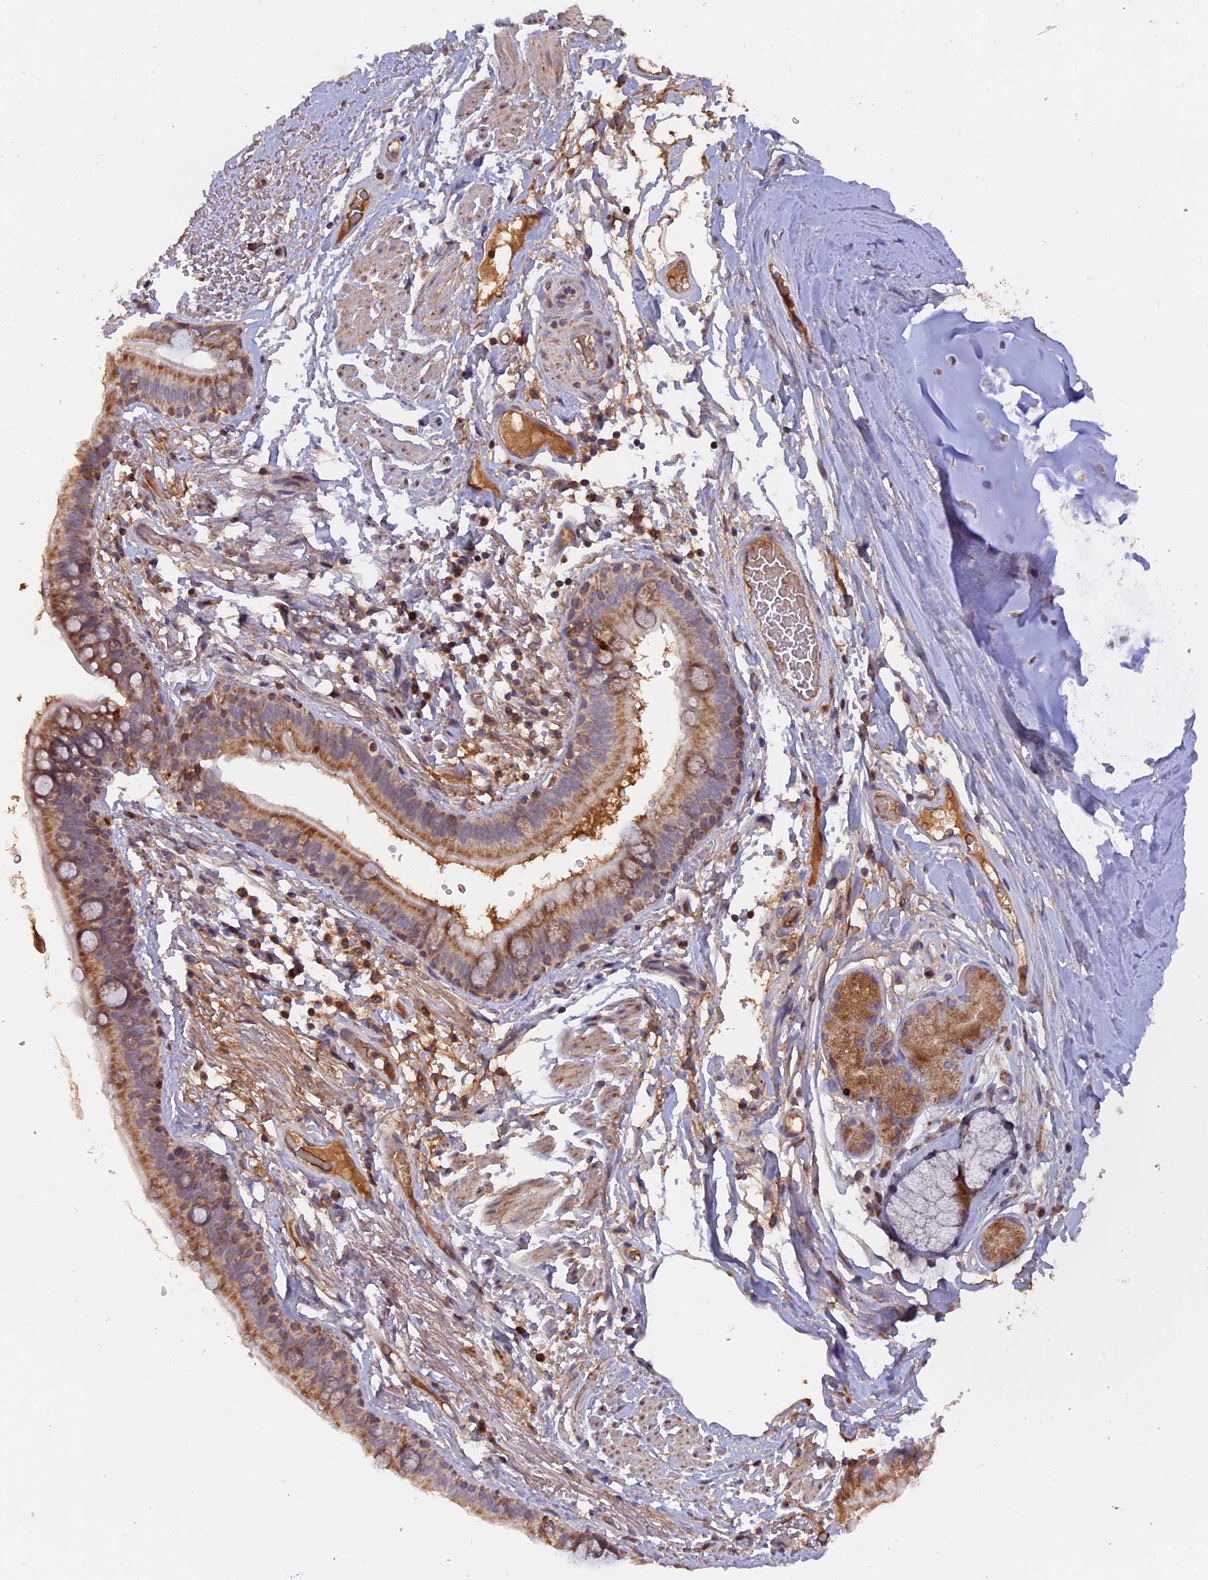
{"staining": {"intensity": "moderate", "quantity": ">75%", "location": "cytoplasmic/membranous"}, "tissue": "bronchus", "cell_type": "Respiratory epithelial cells", "image_type": "normal", "snomed": [{"axis": "morphology", "description": "Normal tissue, NOS"}, {"axis": "topography", "description": "Lymph node"}, {"axis": "topography", "description": "Bronchus"}], "caption": "Immunohistochemical staining of unremarkable human bronchus shows medium levels of moderate cytoplasmic/membranous positivity in approximately >75% of respiratory epithelial cells.", "gene": "MPV17L", "patient": {"sex": "male", "age": 63}}